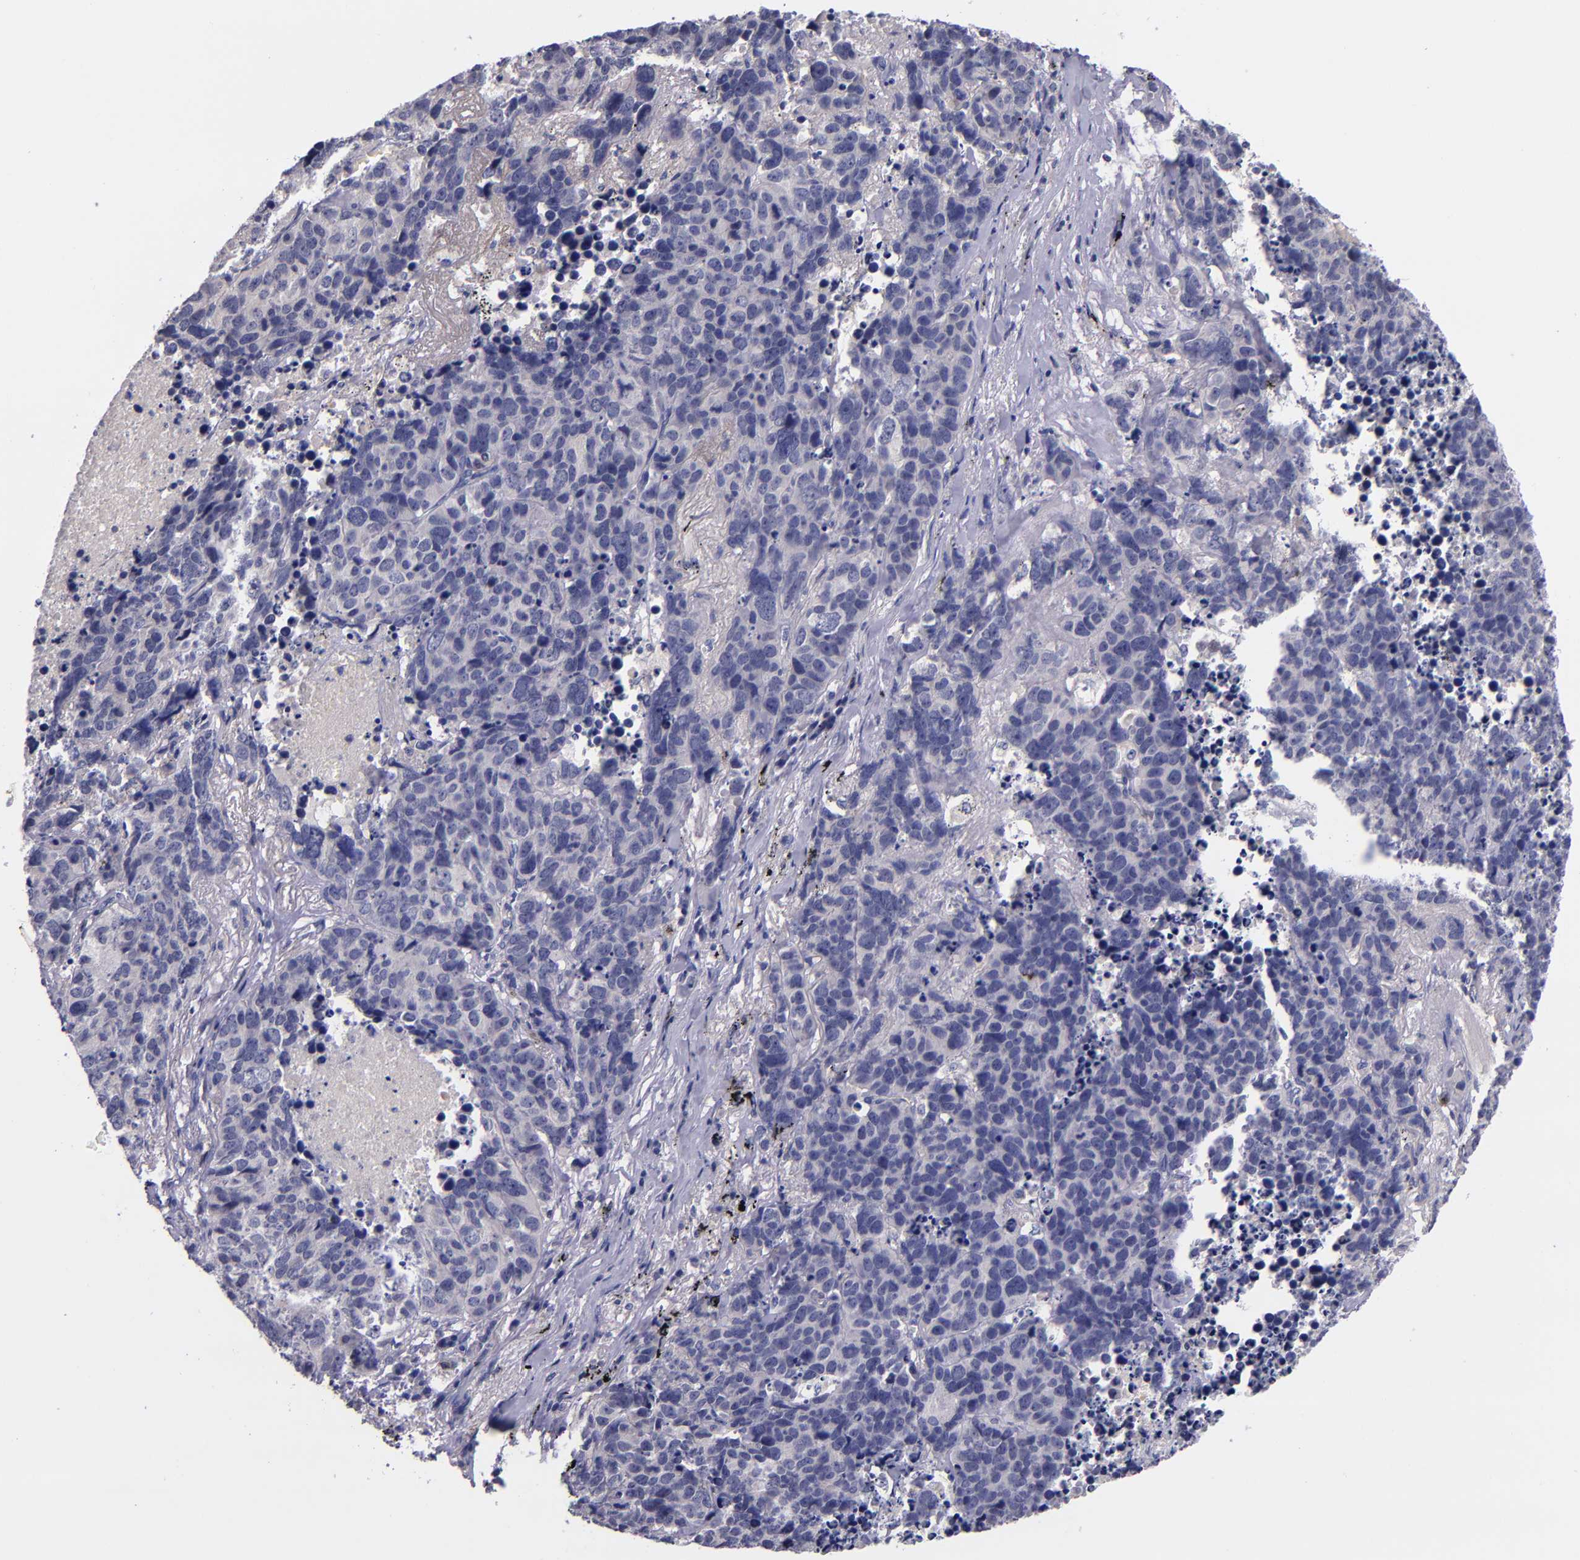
{"staining": {"intensity": "negative", "quantity": "none", "location": "none"}, "tissue": "lung cancer", "cell_type": "Tumor cells", "image_type": "cancer", "snomed": [{"axis": "morphology", "description": "Carcinoid, malignant, NOS"}, {"axis": "topography", "description": "Lung"}], "caption": "Tumor cells are negative for protein expression in human carcinoid (malignant) (lung).", "gene": "RBP4", "patient": {"sex": "male", "age": 60}}